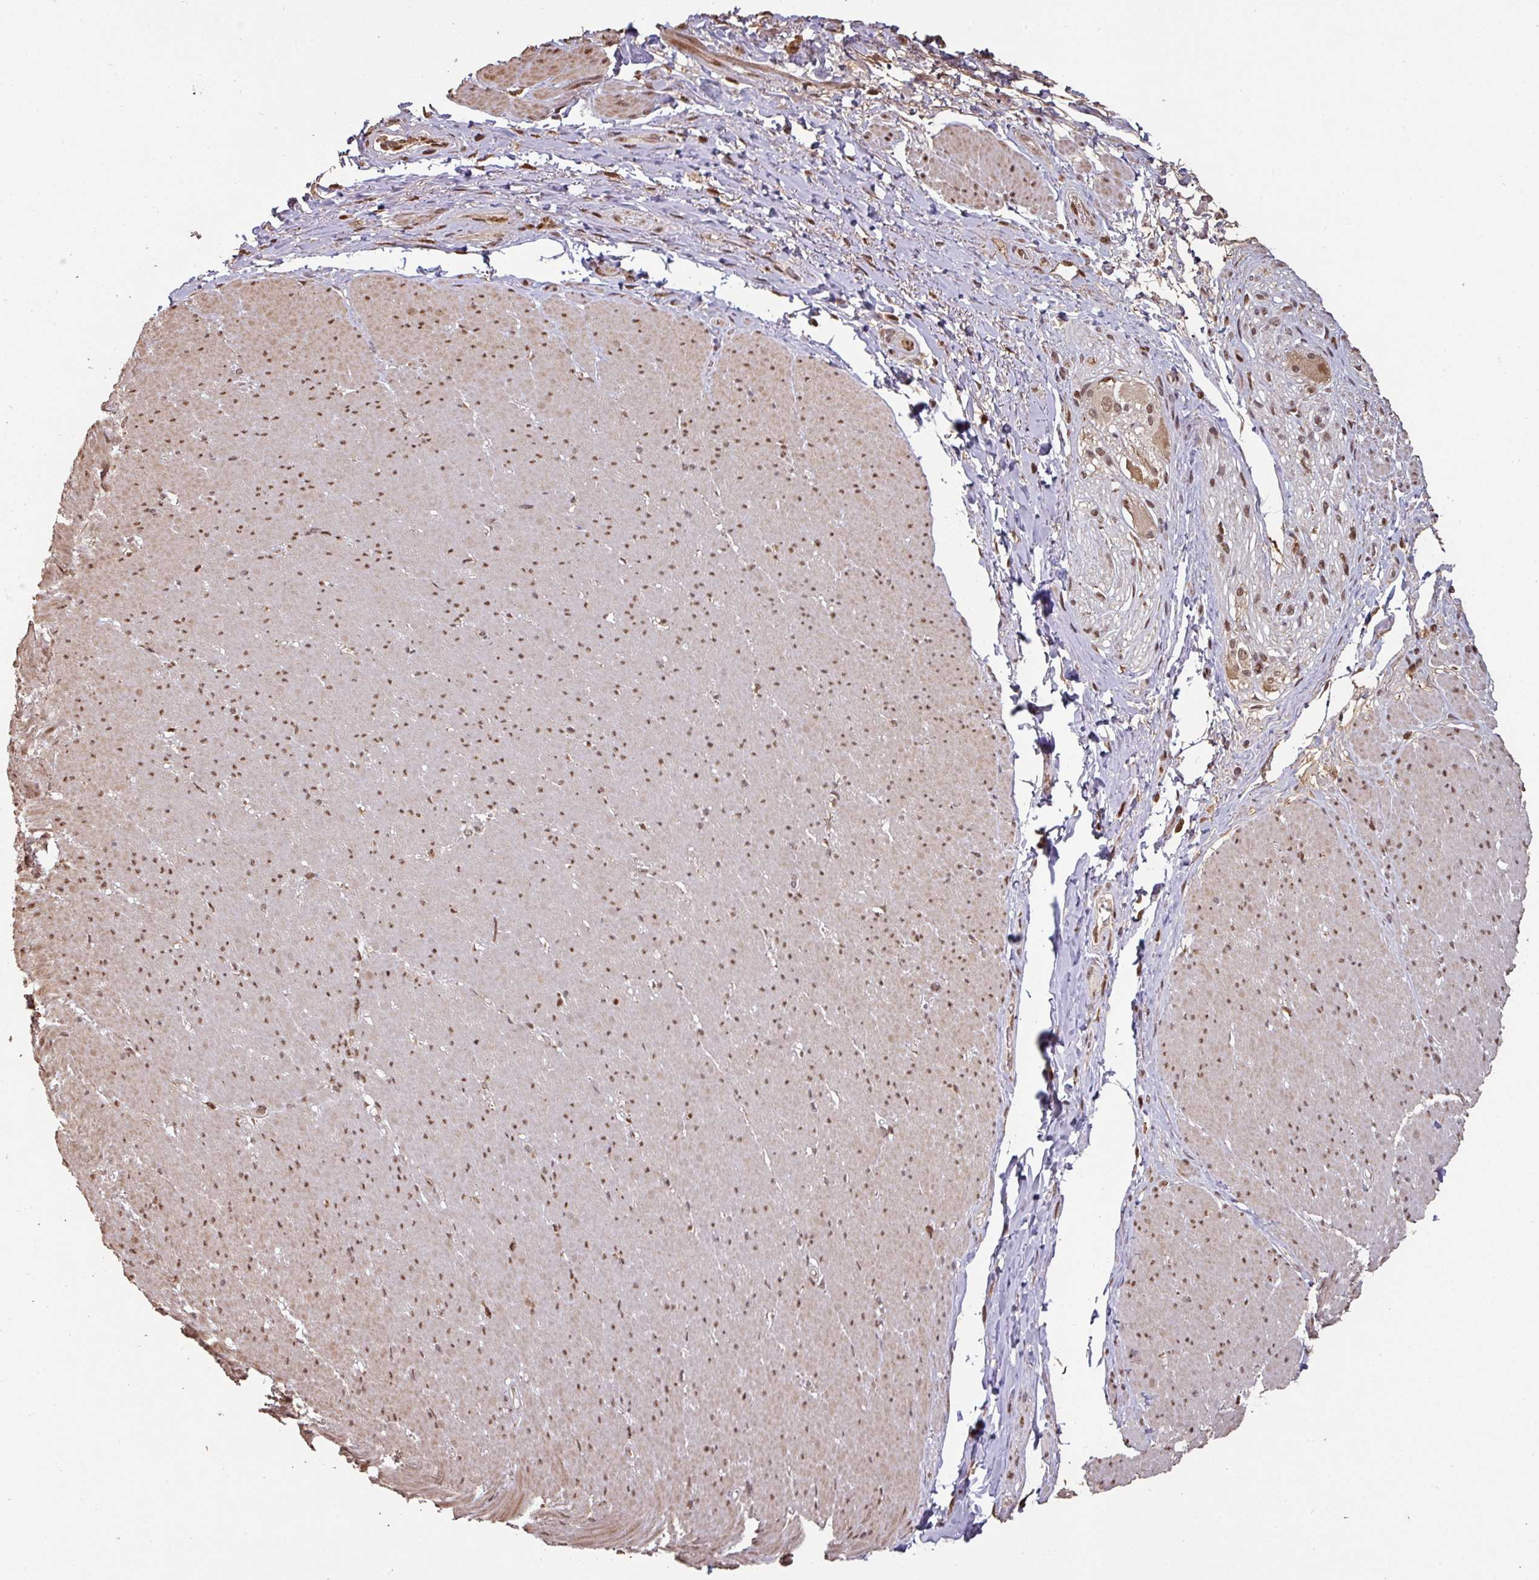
{"staining": {"intensity": "moderate", "quantity": ">75%", "location": "cytoplasmic/membranous,nuclear"}, "tissue": "smooth muscle", "cell_type": "Smooth muscle cells", "image_type": "normal", "snomed": [{"axis": "morphology", "description": "Normal tissue, NOS"}, {"axis": "topography", "description": "Smooth muscle"}, {"axis": "topography", "description": "Rectum"}], "caption": "A brown stain highlights moderate cytoplasmic/membranous,nuclear positivity of a protein in smooth muscle cells of benign smooth muscle. The protein of interest is shown in brown color, while the nuclei are stained blue.", "gene": "POLD1", "patient": {"sex": "male", "age": 53}}